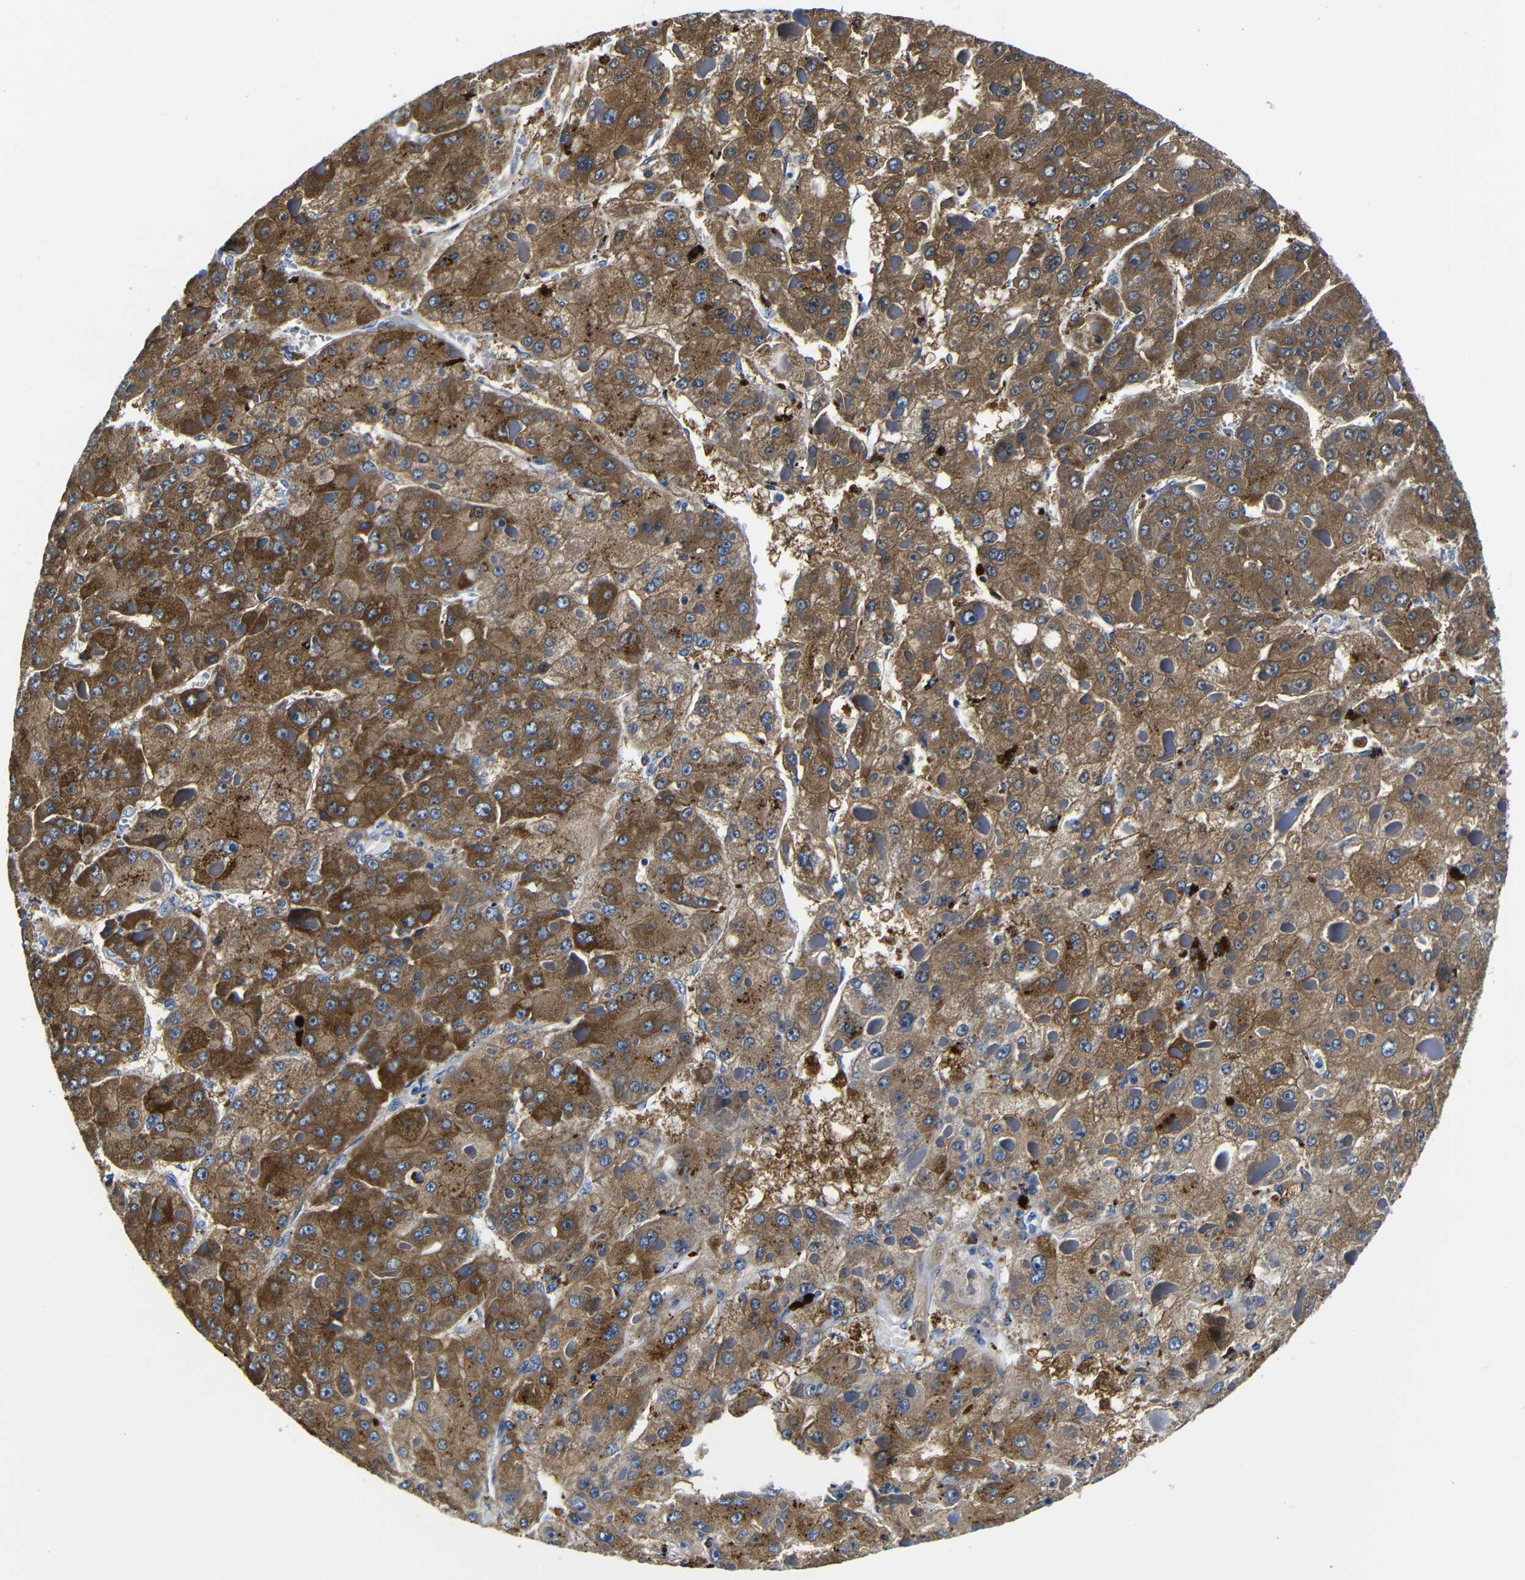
{"staining": {"intensity": "strong", "quantity": ">75%", "location": "cytoplasmic/membranous"}, "tissue": "liver cancer", "cell_type": "Tumor cells", "image_type": "cancer", "snomed": [{"axis": "morphology", "description": "Carcinoma, Hepatocellular, NOS"}, {"axis": "topography", "description": "Liver"}], "caption": "Hepatocellular carcinoma (liver) tissue reveals strong cytoplasmic/membranous staining in about >75% of tumor cells", "gene": "GIMAP2", "patient": {"sex": "female", "age": 73}}